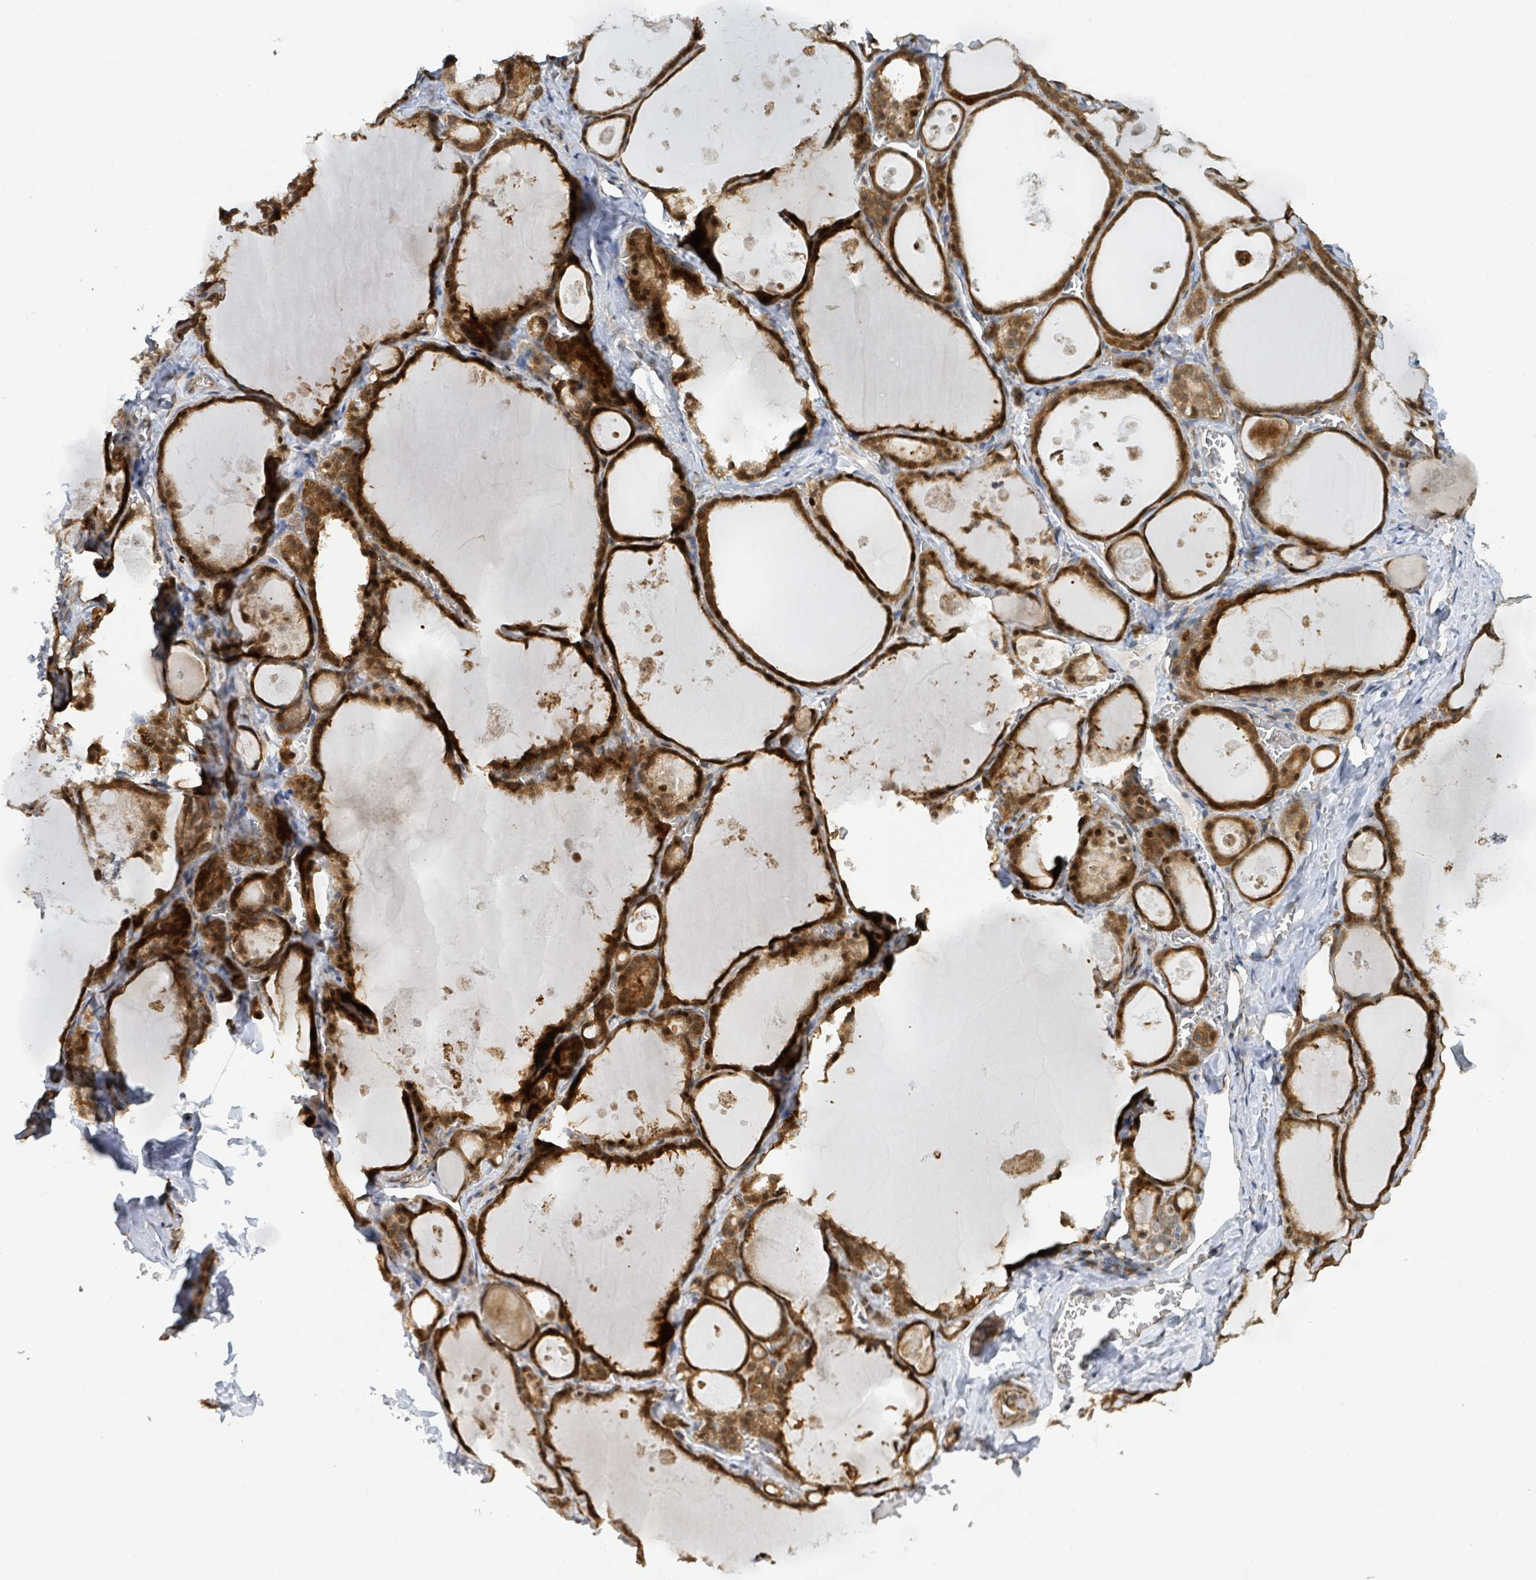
{"staining": {"intensity": "strong", "quantity": ">75%", "location": "cytoplasmic/membranous,nuclear"}, "tissue": "thyroid gland", "cell_type": "Glandular cells", "image_type": "normal", "snomed": [{"axis": "morphology", "description": "Normal tissue, NOS"}, {"axis": "topography", "description": "Thyroid gland"}], "caption": "Protein staining exhibits strong cytoplasmic/membranous,nuclear expression in approximately >75% of glandular cells in normal thyroid gland.", "gene": "PSMB7", "patient": {"sex": "male", "age": 56}}